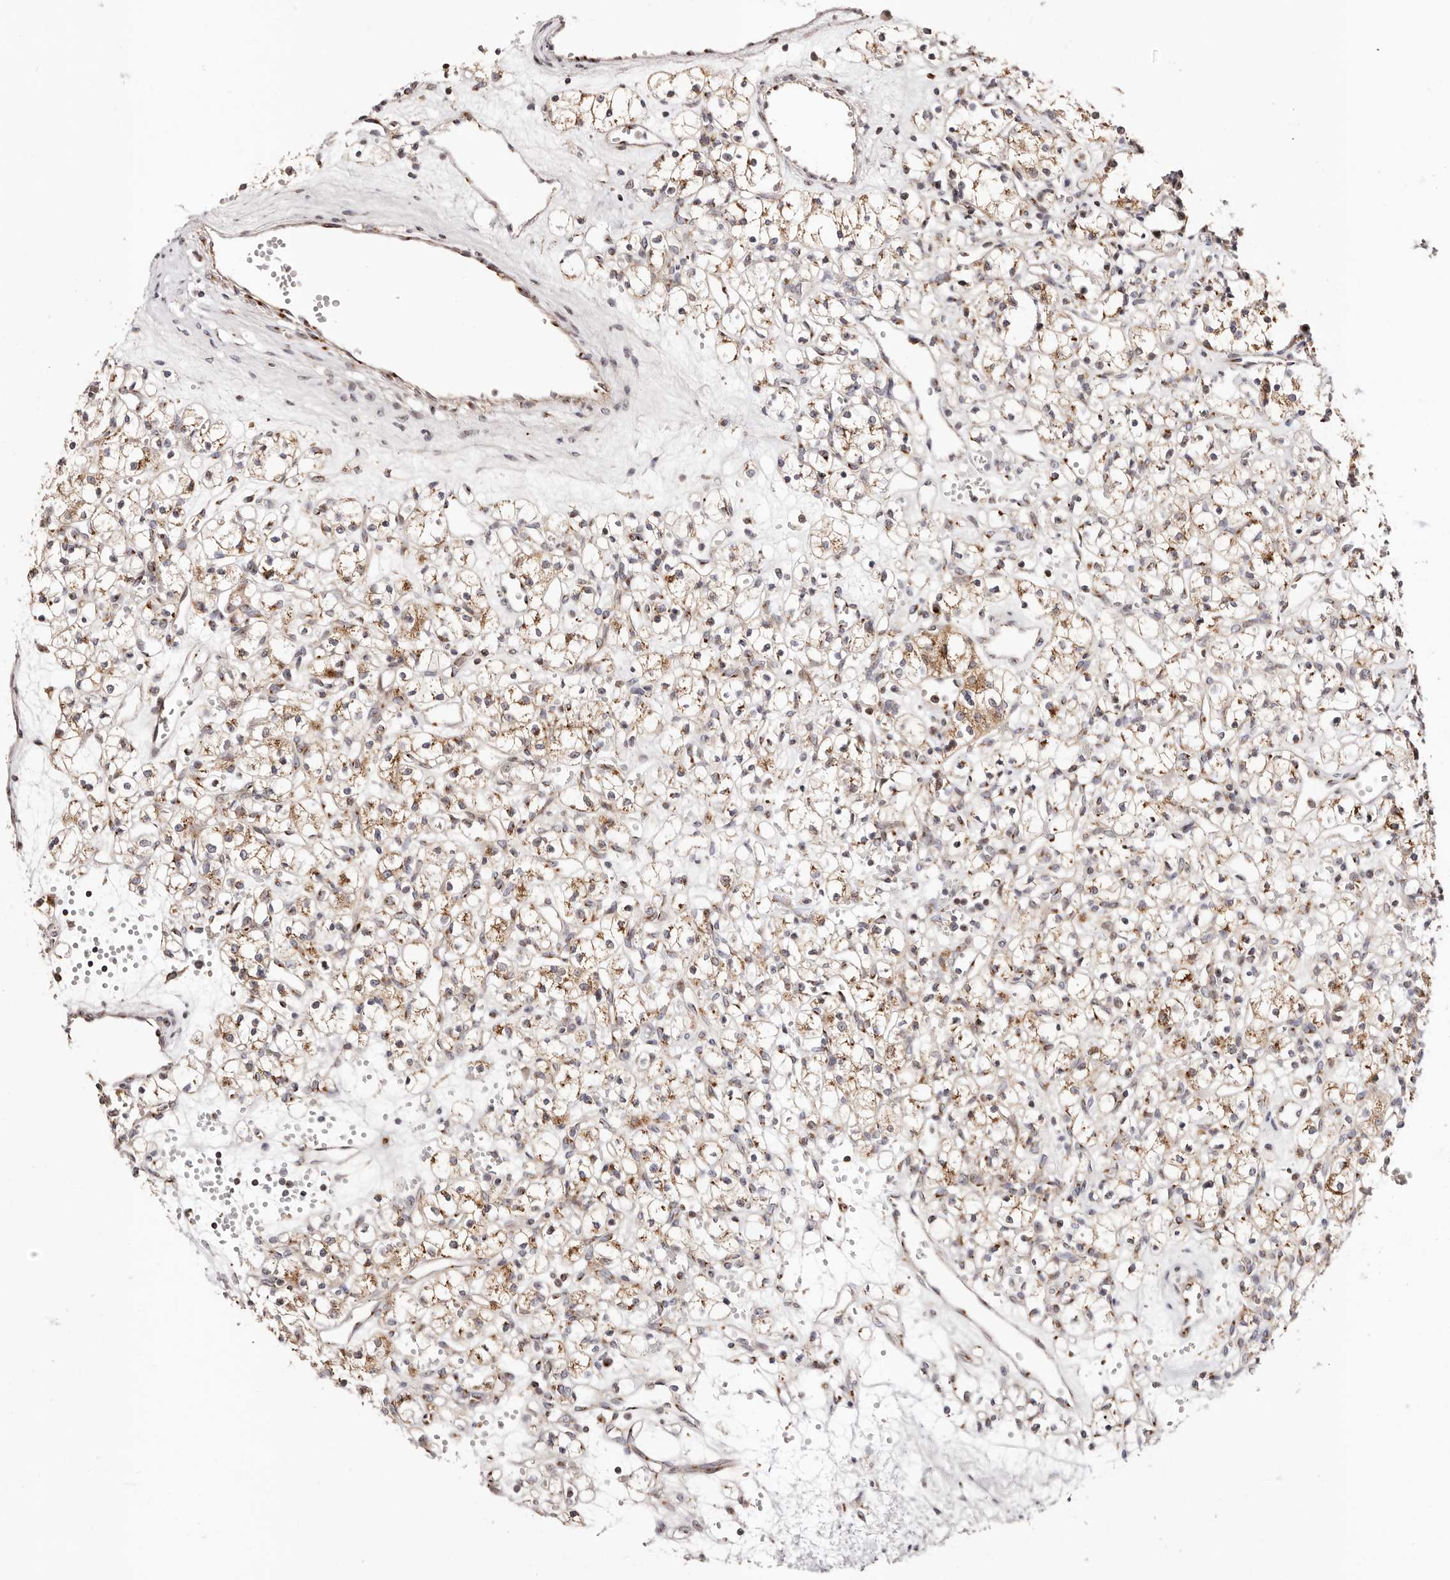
{"staining": {"intensity": "moderate", "quantity": "25%-75%", "location": "cytoplasmic/membranous"}, "tissue": "renal cancer", "cell_type": "Tumor cells", "image_type": "cancer", "snomed": [{"axis": "morphology", "description": "Adenocarcinoma, NOS"}, {"axis": "topography", "description": "Kidney"}], "caption": "This histopathology image demonstrates renal cancer stained with immunohistochemistry (IHC) to label a protein in brown. The cytoplasmic/membranous of tumor cells show moderate positivity for the protein. Nuclei are counter-stained blue.", "gene": "MAPK6", "patient": {"sex": "female", "age": 59}}